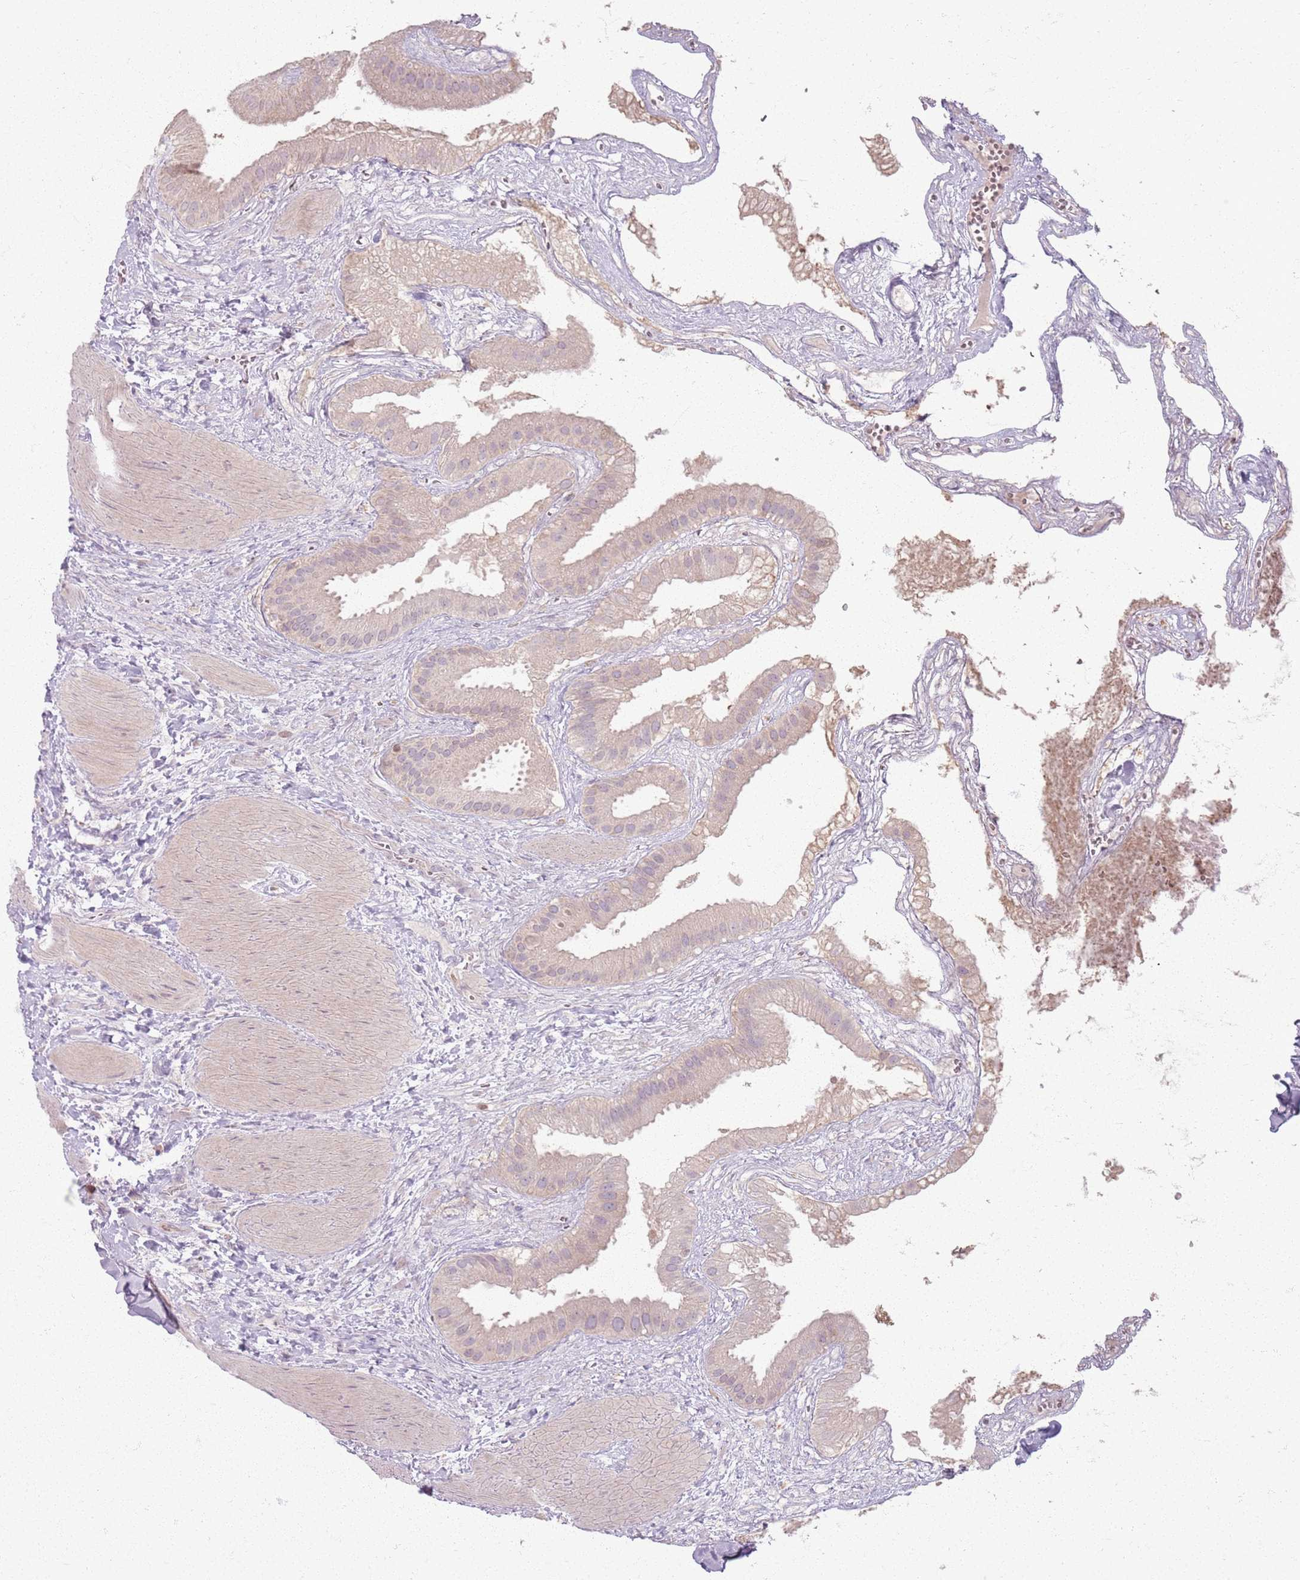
{"staining": {"intensity": "weak", "quantity": ">75%", "location": "cytoplasmic/membranous"}, "tissue": "gallbladder", "cell_type": "Glandular cells", "image_type": "normal", "snomed": [{"axis": "morphology", "description": "Normal tissue, NOS"}, {"axis": "topography", "description": "Gallbladder"}], "caption": "Immunohistochemical staining of benign human gallbladder displays low levels of weak cytoplasmic/membranous expression in approximately >75% of glandular cells.", "gene": "ZDHHC2", "patient": {"sex": "male", "age": 55}}